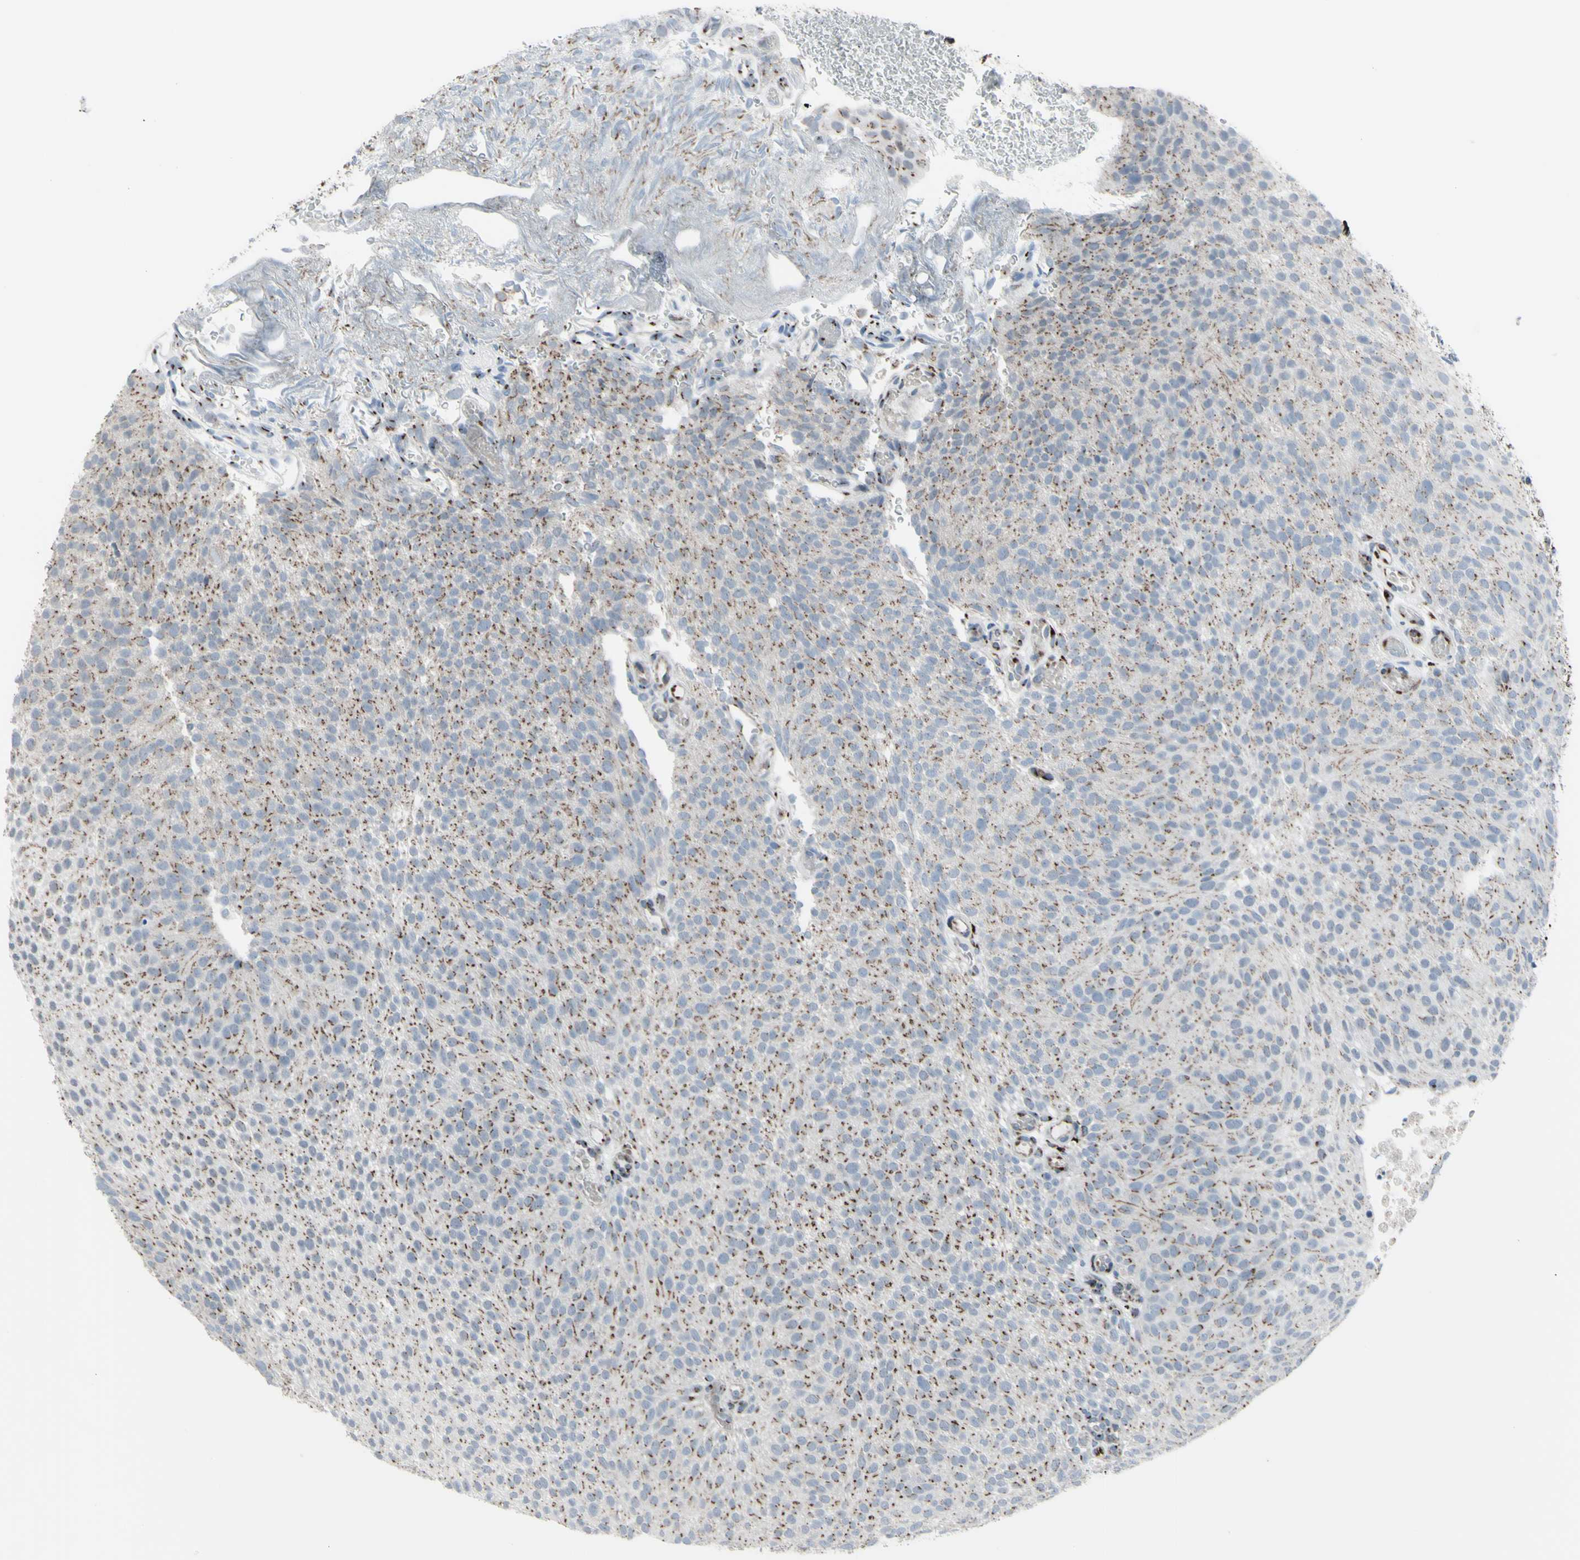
{"staining": {"intensity": "strong", "quantity": "25%-75%", "location": "cytoplasmic/membranous"}, "tissue": "urothelial cancer", "cell_type": "Tumor cells", "image_type": "cancer", "snomed": [{"axis": "morphology", "description": "Urothelial carcinoma, Low grade"}, {"axis": "topography", "description": "Urinary bladder"}], "caption": "Urothelial cancer stained with DAB immunohistochemistry (IHC) exhibits high levels of strong cytoplasmic/membranous expression in approximately 25%-75% of tumor cells.", "gene": "GLG1", "patient": {"sex": "male", "age": 78}}